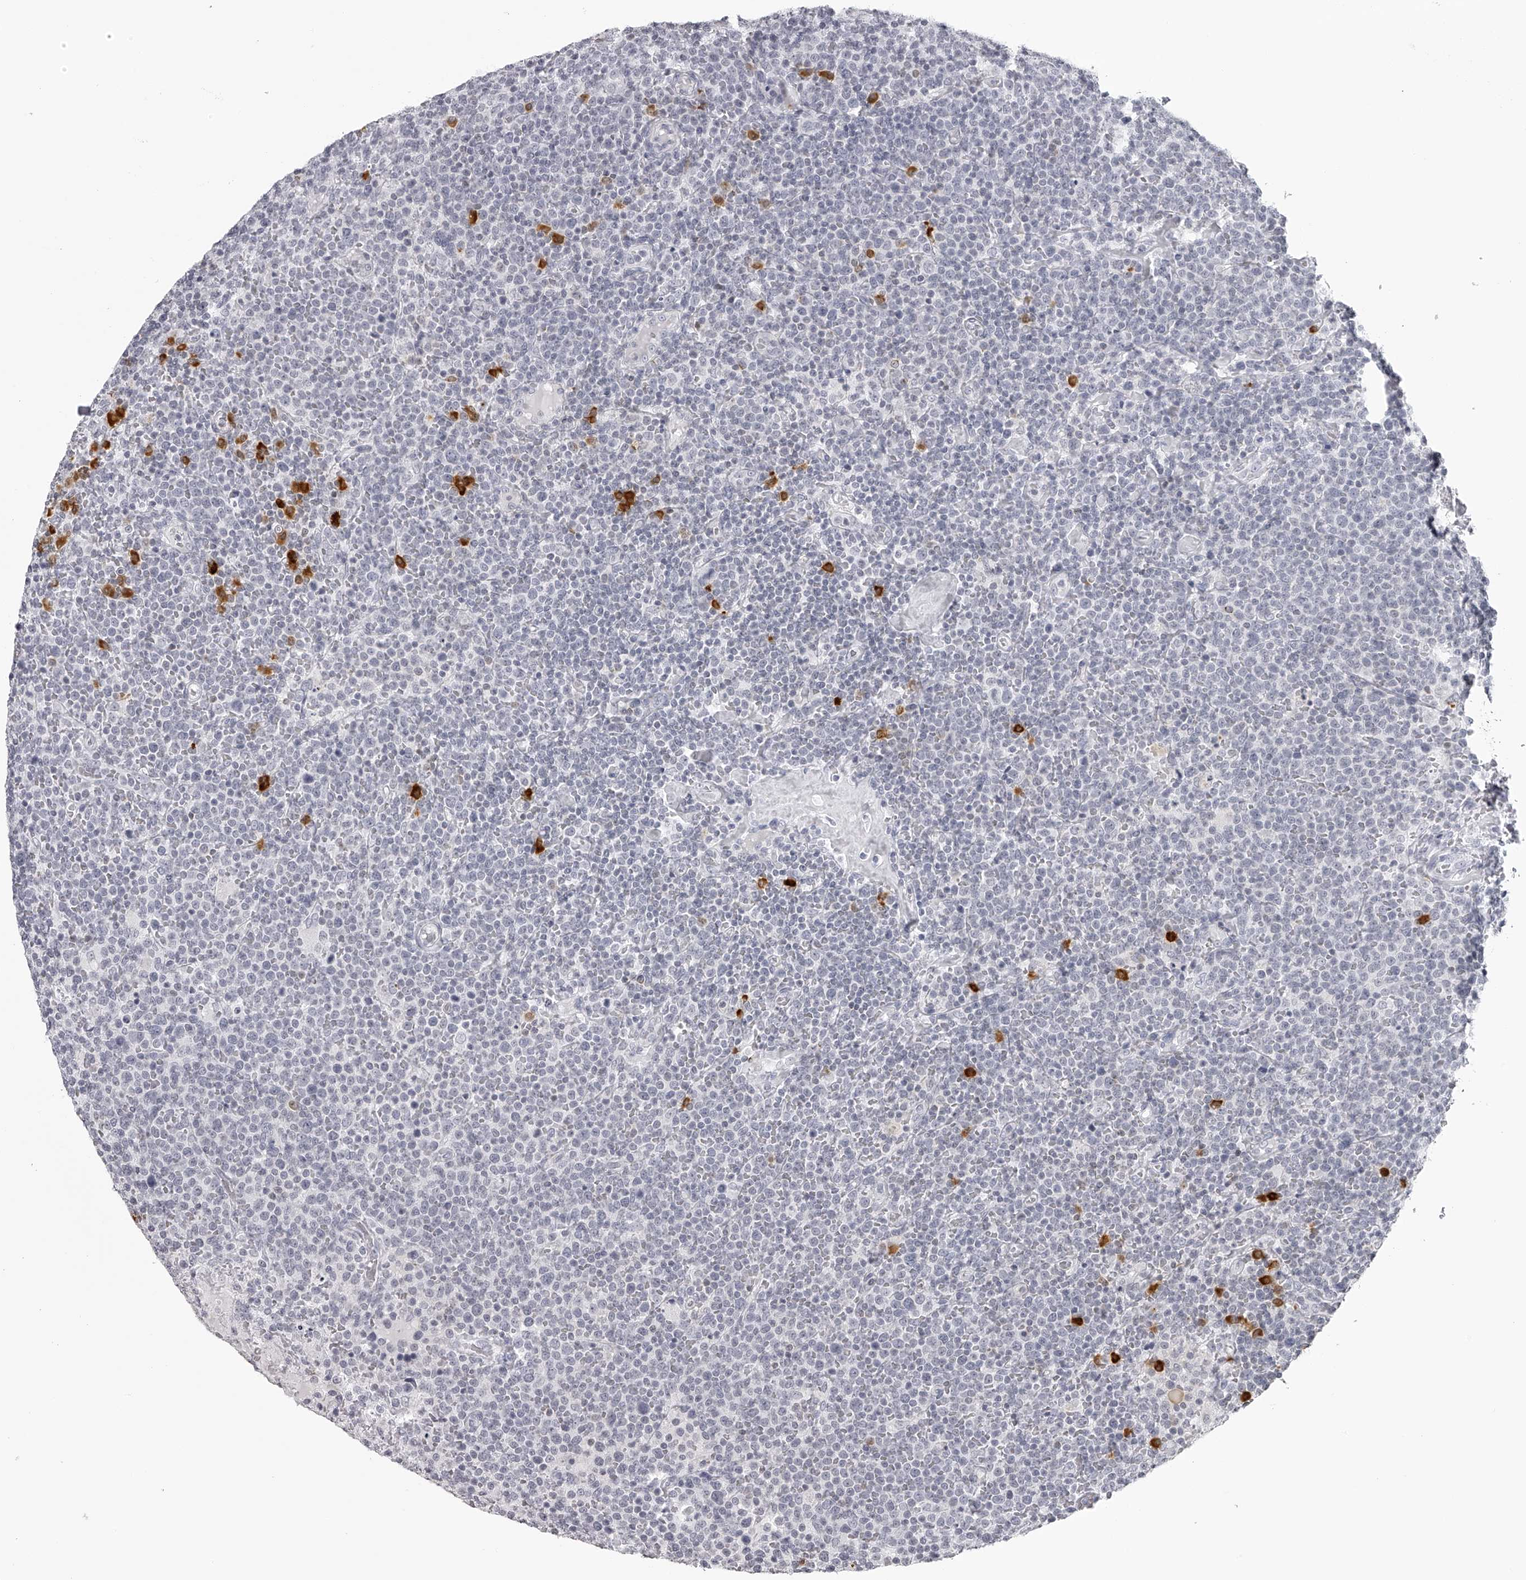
{"staining": {"intensity": "negative", "quantity": "none", "location": "none"}, "tissue": "lymphoma", "cell_type": "Tumor cells", "image_type": "cancer", "snomed": [{"axis": "morphology", "description": "Malignant lymphoma, non-Hodgkin's type, High grade"}, {"axis": "topography", "description": "Lymph node"}], "caption": "This is an IHC image of human high-grade malignant lymphoma, non-Hodgkin's type. There is no staining in tumor cells.", "gene": "SEC11C", "patient": {"sex": "male", "age": 61}}